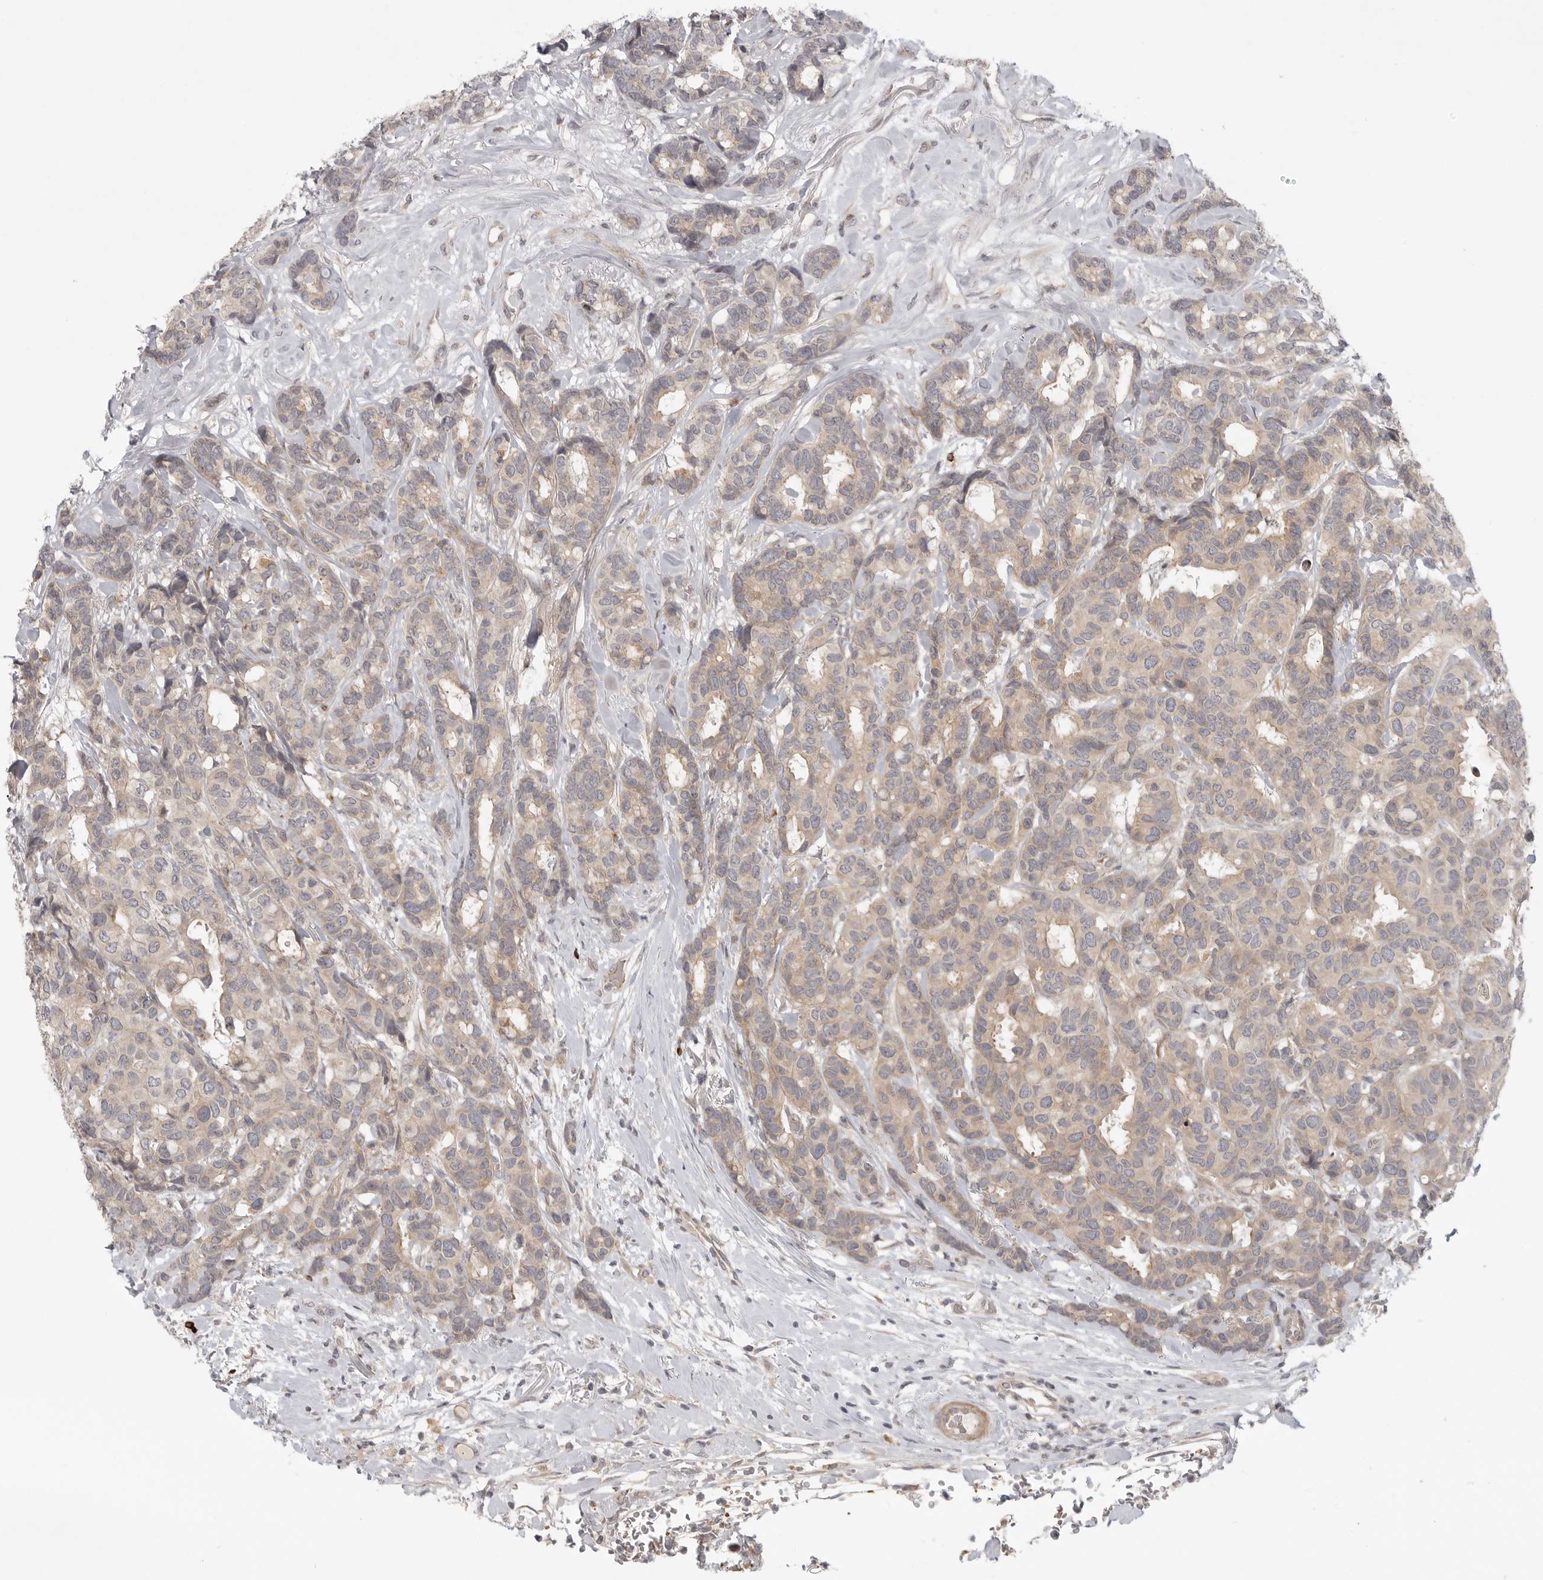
{"staining": {"intensity": "weak", "quantity": "<25%", "location": "cytoplasmic/membranous"}, "tissue": "breast cancer", "cell_type": "Tumor cells", "image_type": "cancer", "snomed": [{"axis": "morphology", "description": "Duct carcinoma"}, {"axis": "topography", "description": "Breast"}], "caption": "Immunohistochemistry (IHC) micrograph of human breast cancer stained for a protein (brown), which demonstrates no positivity in tumor cells.", "gene": "CCPG1", "patient": {"sex": "female", "age": 87}}